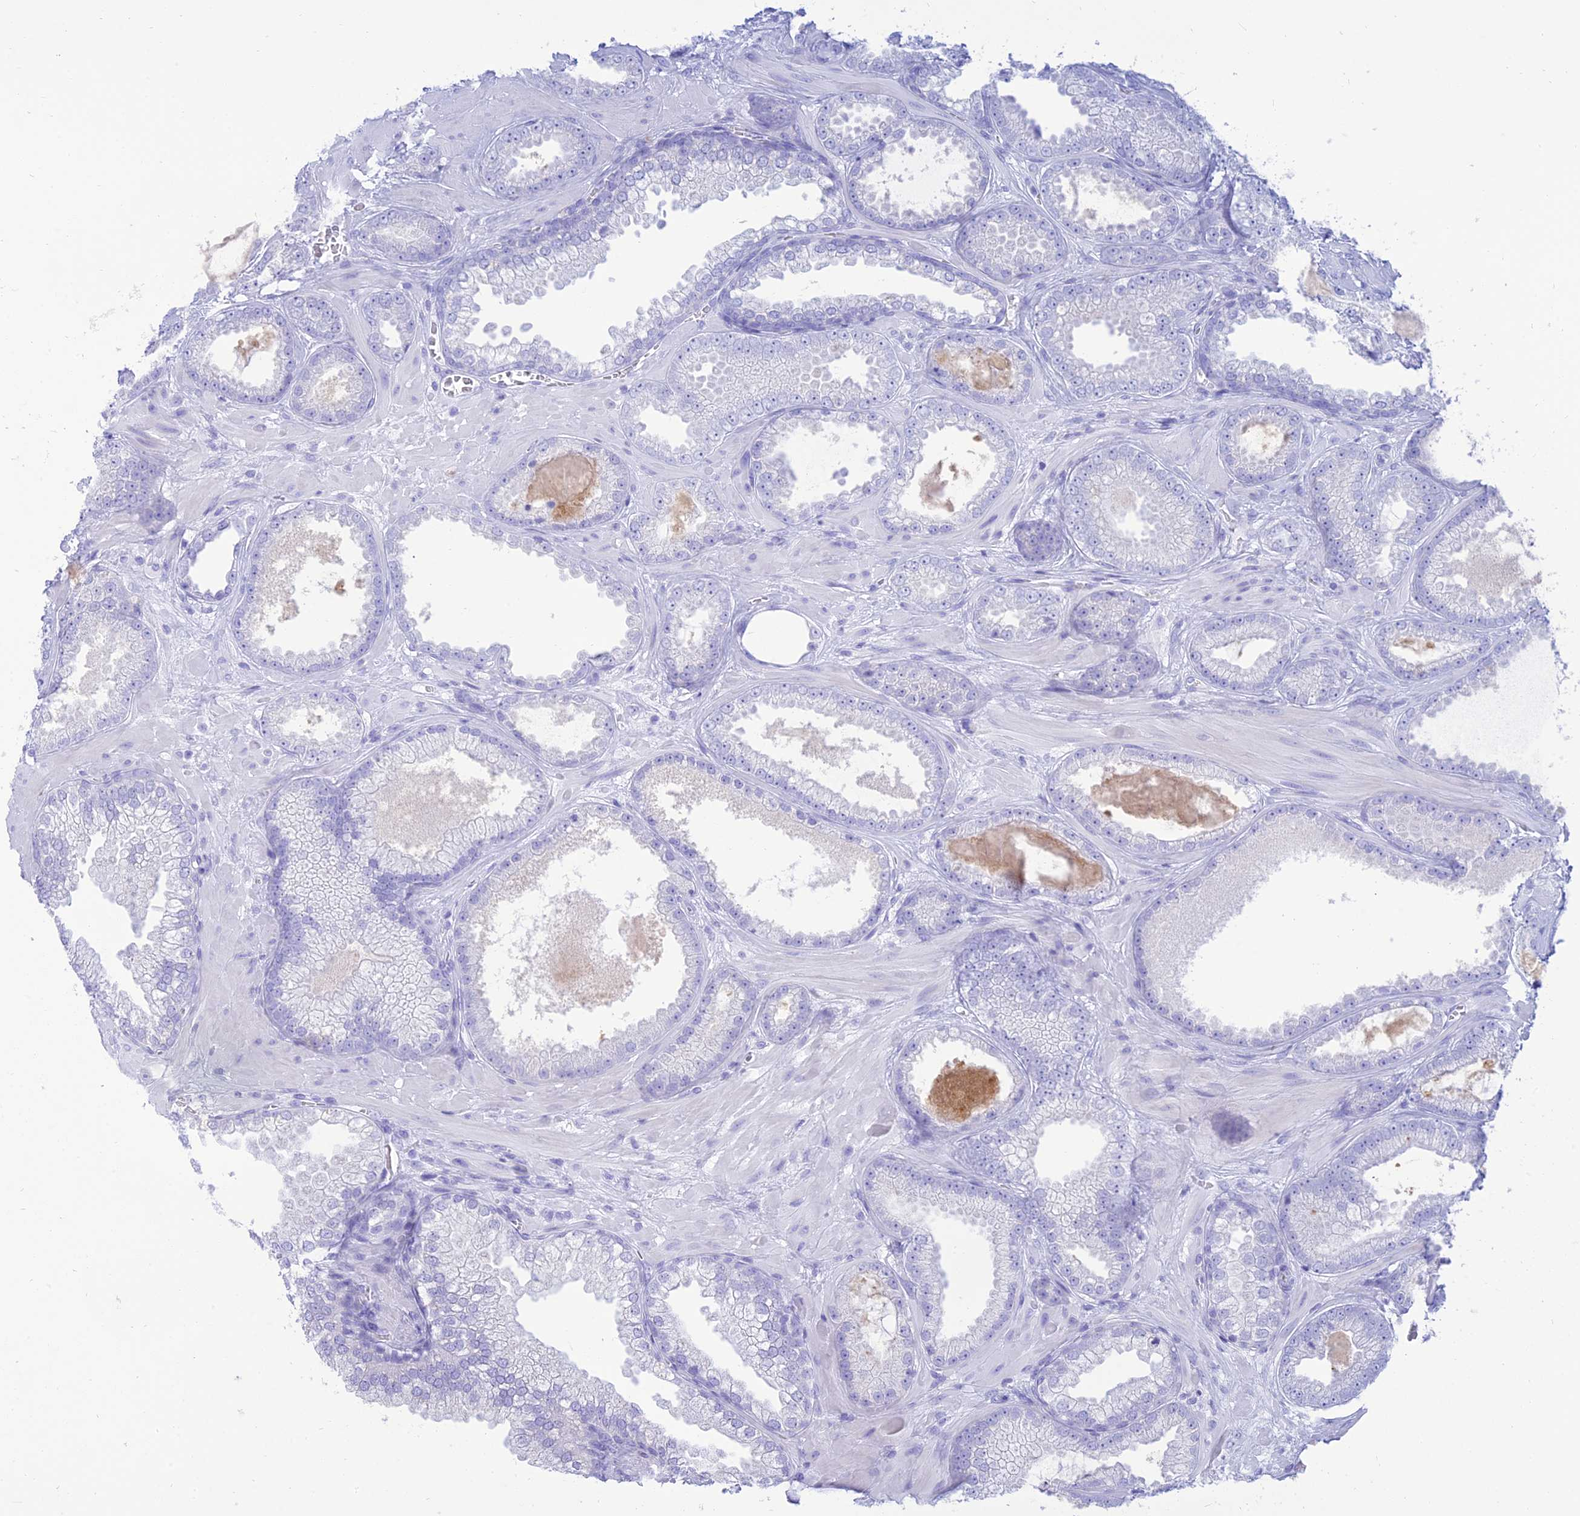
{"staining": {"intensity": "negative", "quantity": "none", "location": "none"}, "tissue": "prostate cancer", "cell_type": "Tumor cells", "image_type": "cancer", "snomed": [{"axis": "morphology", "description": "Adenocarcinoma, Low grade"}, {"axis": "topography", "description": "Prostate"}], "caption": "A photomicrograph of prostate adenocarcinoma (low-grade) stained for a protein displays no brown staining in tumor cells. Nuclei are stained in blue.", "gene": "MAL2", "patient": {"sex": "male", "age": 57}}